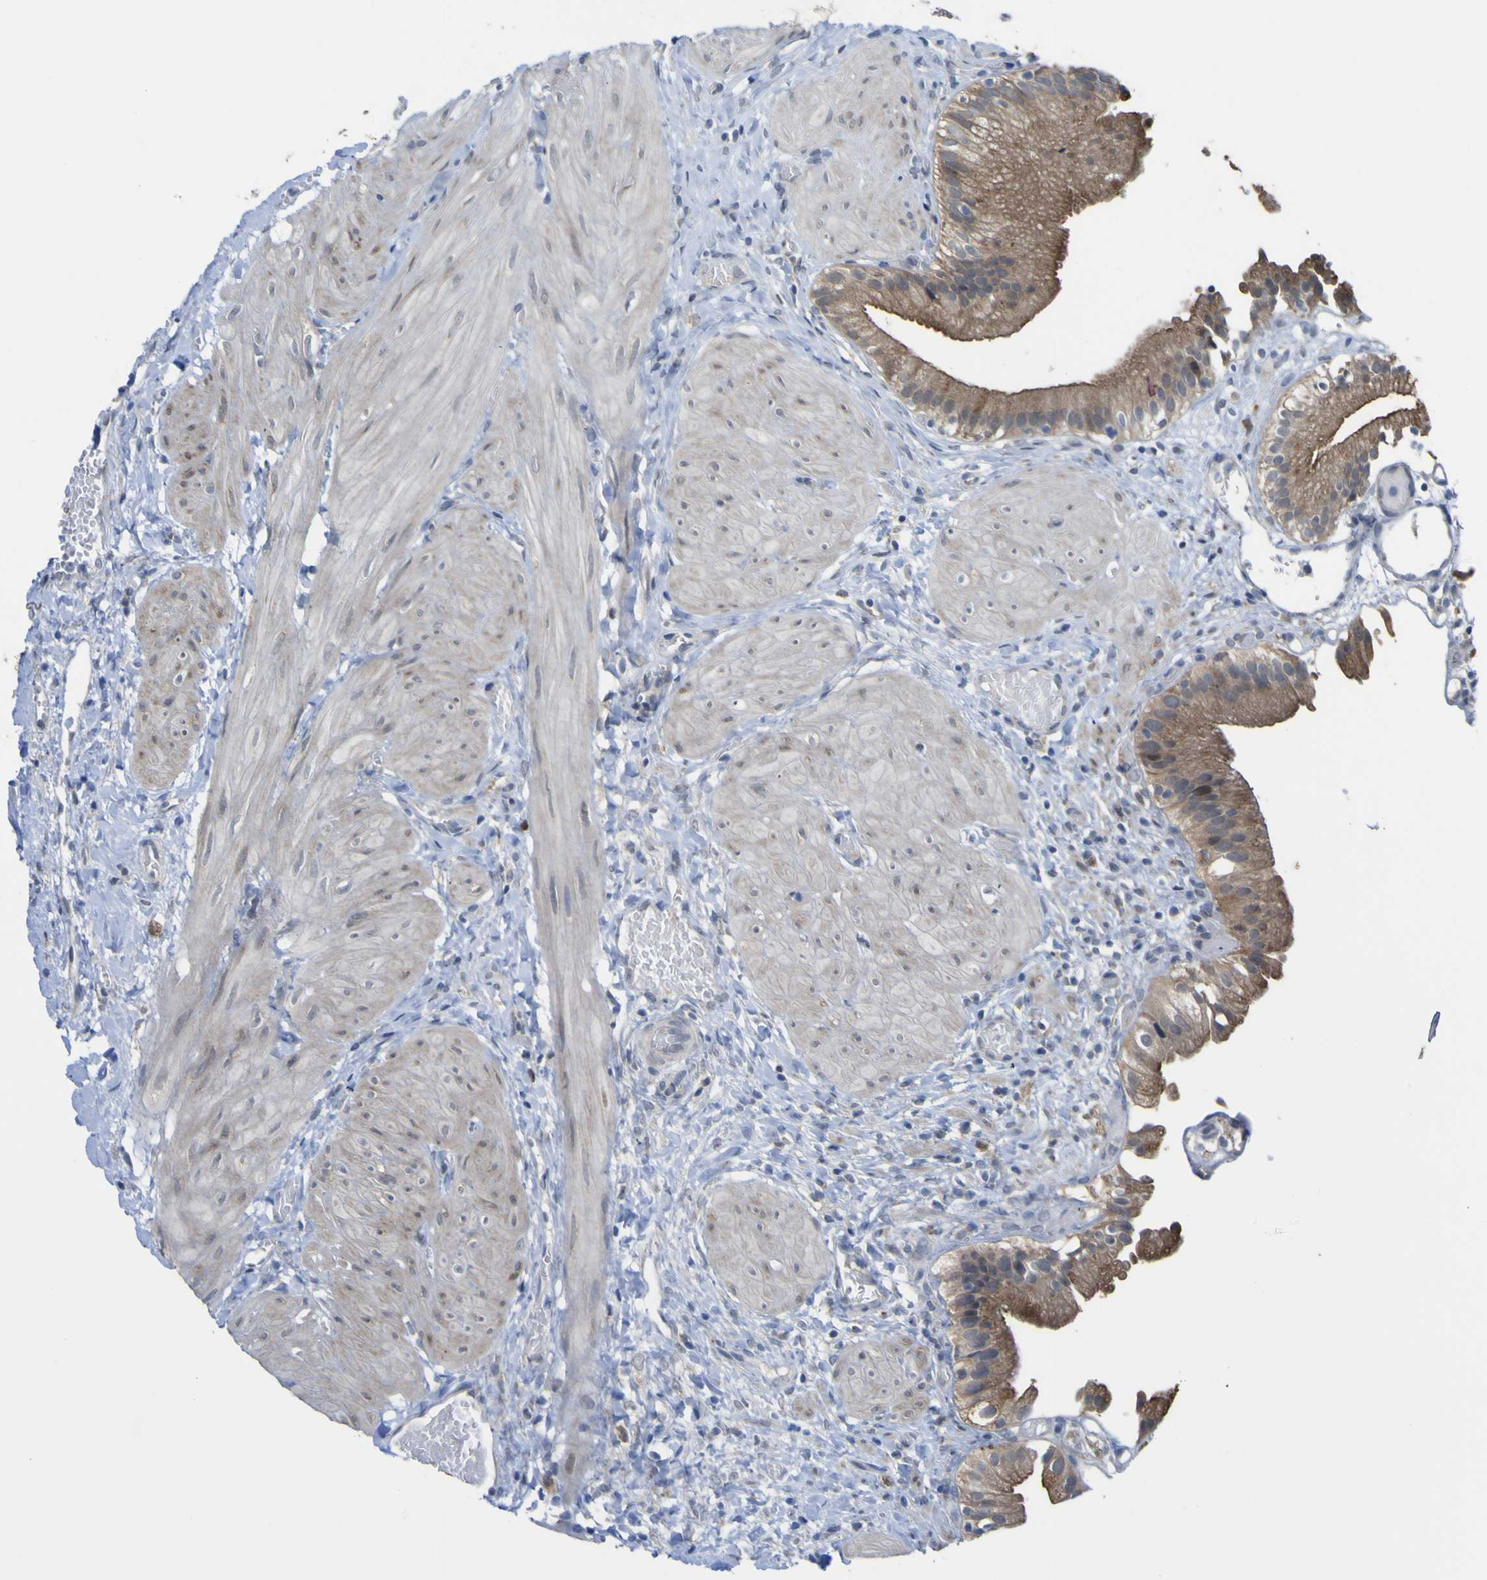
{"staining": {"intensity": "moderate", "quantity": ">75%", "location": "cytoplasmic/membranous"}, "tissue": "gallbladder", "cell_type": "Glandular cells", "image_type": "normal", "snomed": [{"axis": "morphology", "description": "Normal tissue, NOS"}, {"axis": "topography", "description": "Gallbladder"}], "caption": "A brown stain shows moderate cytoplasmic/membranous positivity of a protein in glandular cells of benign gallbladder.", "gene": "TNFRSF11A", "patient": {"sex": "male", "age": 65}}